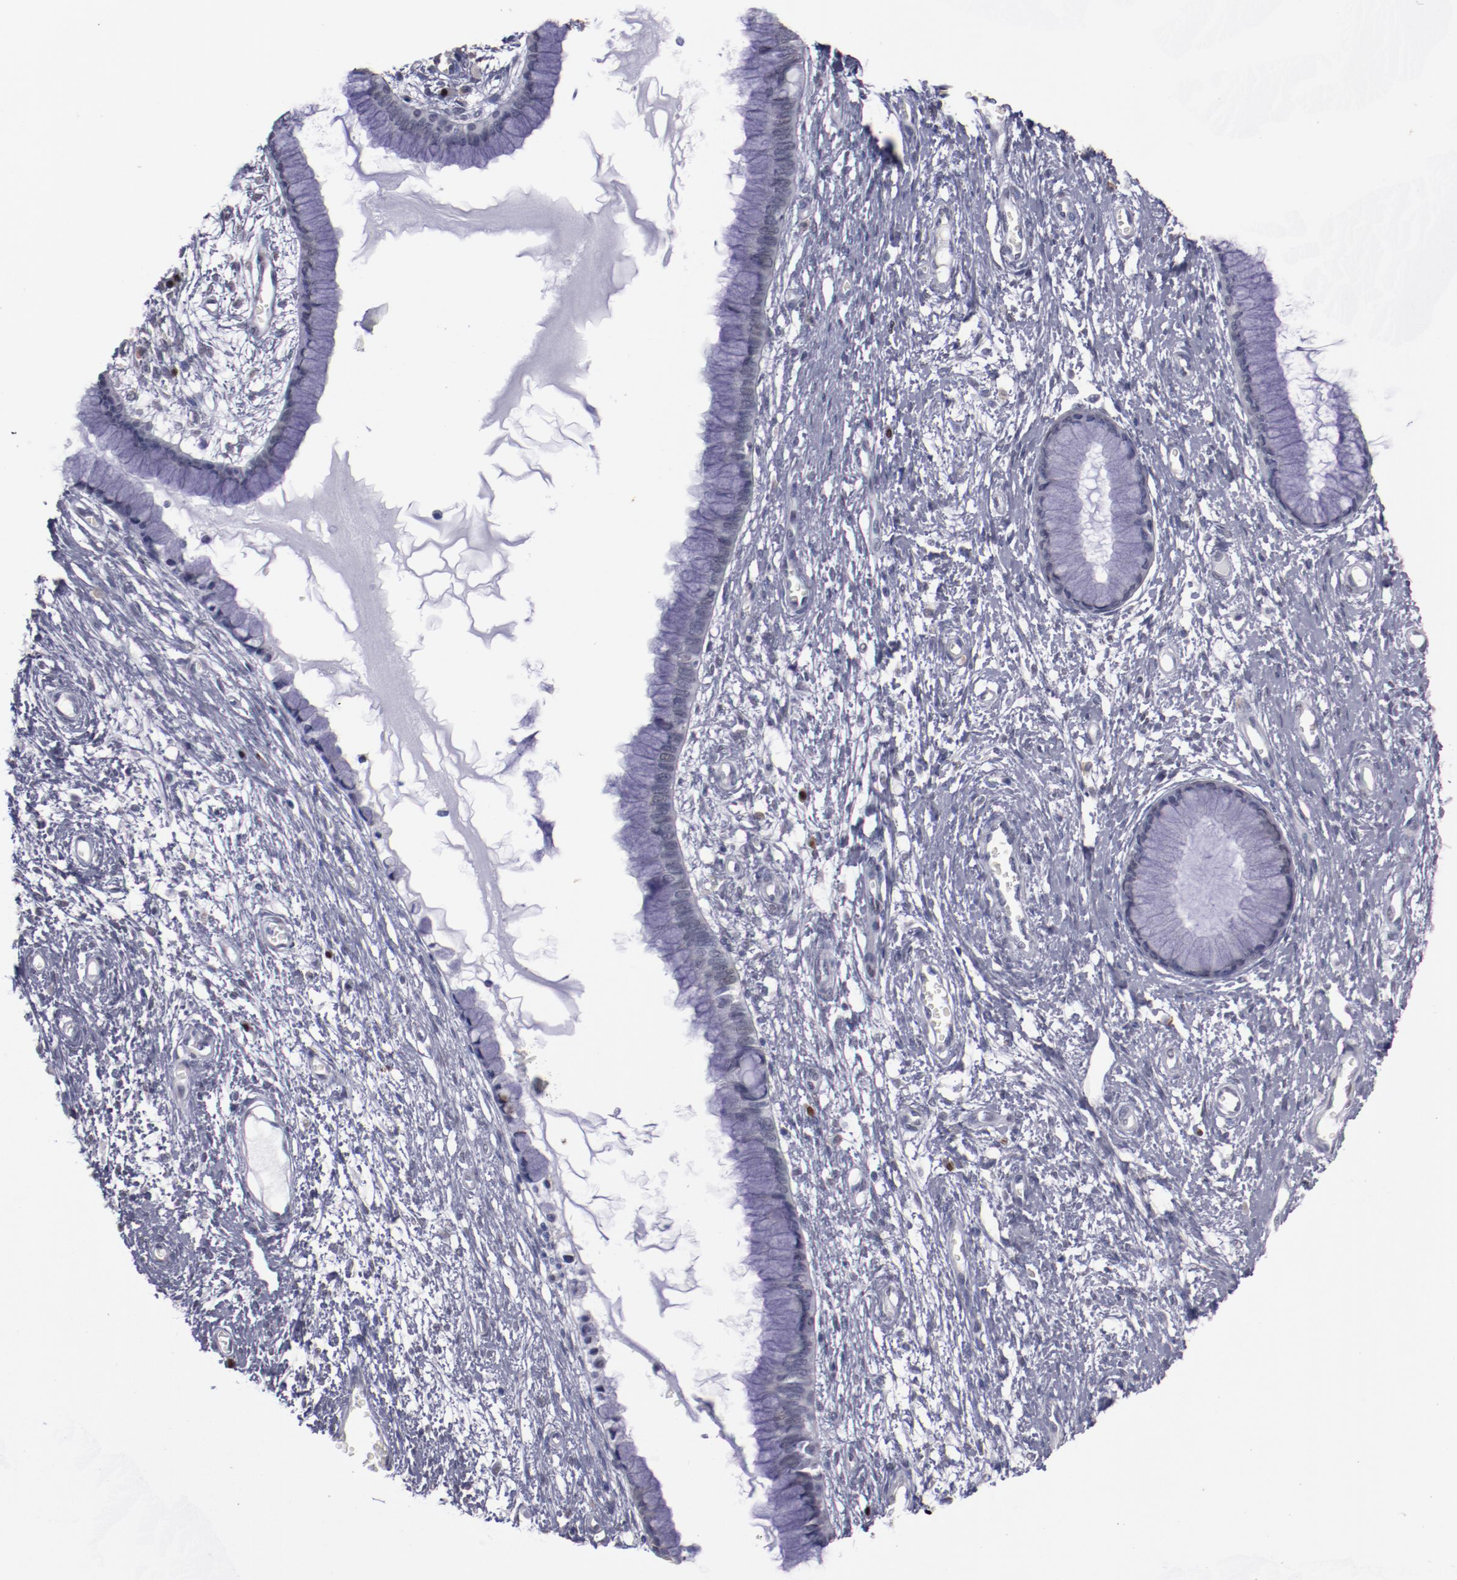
{"staining": {"intensity": "negative", "quantity": "none", "location": "none"}, "tissue": "cervix", "cell_type": "Glandular cells", "image_type": "normal", "snomed": [{"axis": "morphology", "description": "Normal tissue, NOS"}, {"axis": "topography", "description": "Cervix"}], "caption": "Glandular cells are negative for protein expression in benign human cervix. The staining was performed using DAB to visualize the protein expression in brown, while the nuclei were stained in blue with hematoxylin (Magnification: 20x).", "gene": "IRF4", "patient": {"sex": "female", "age": 55}}